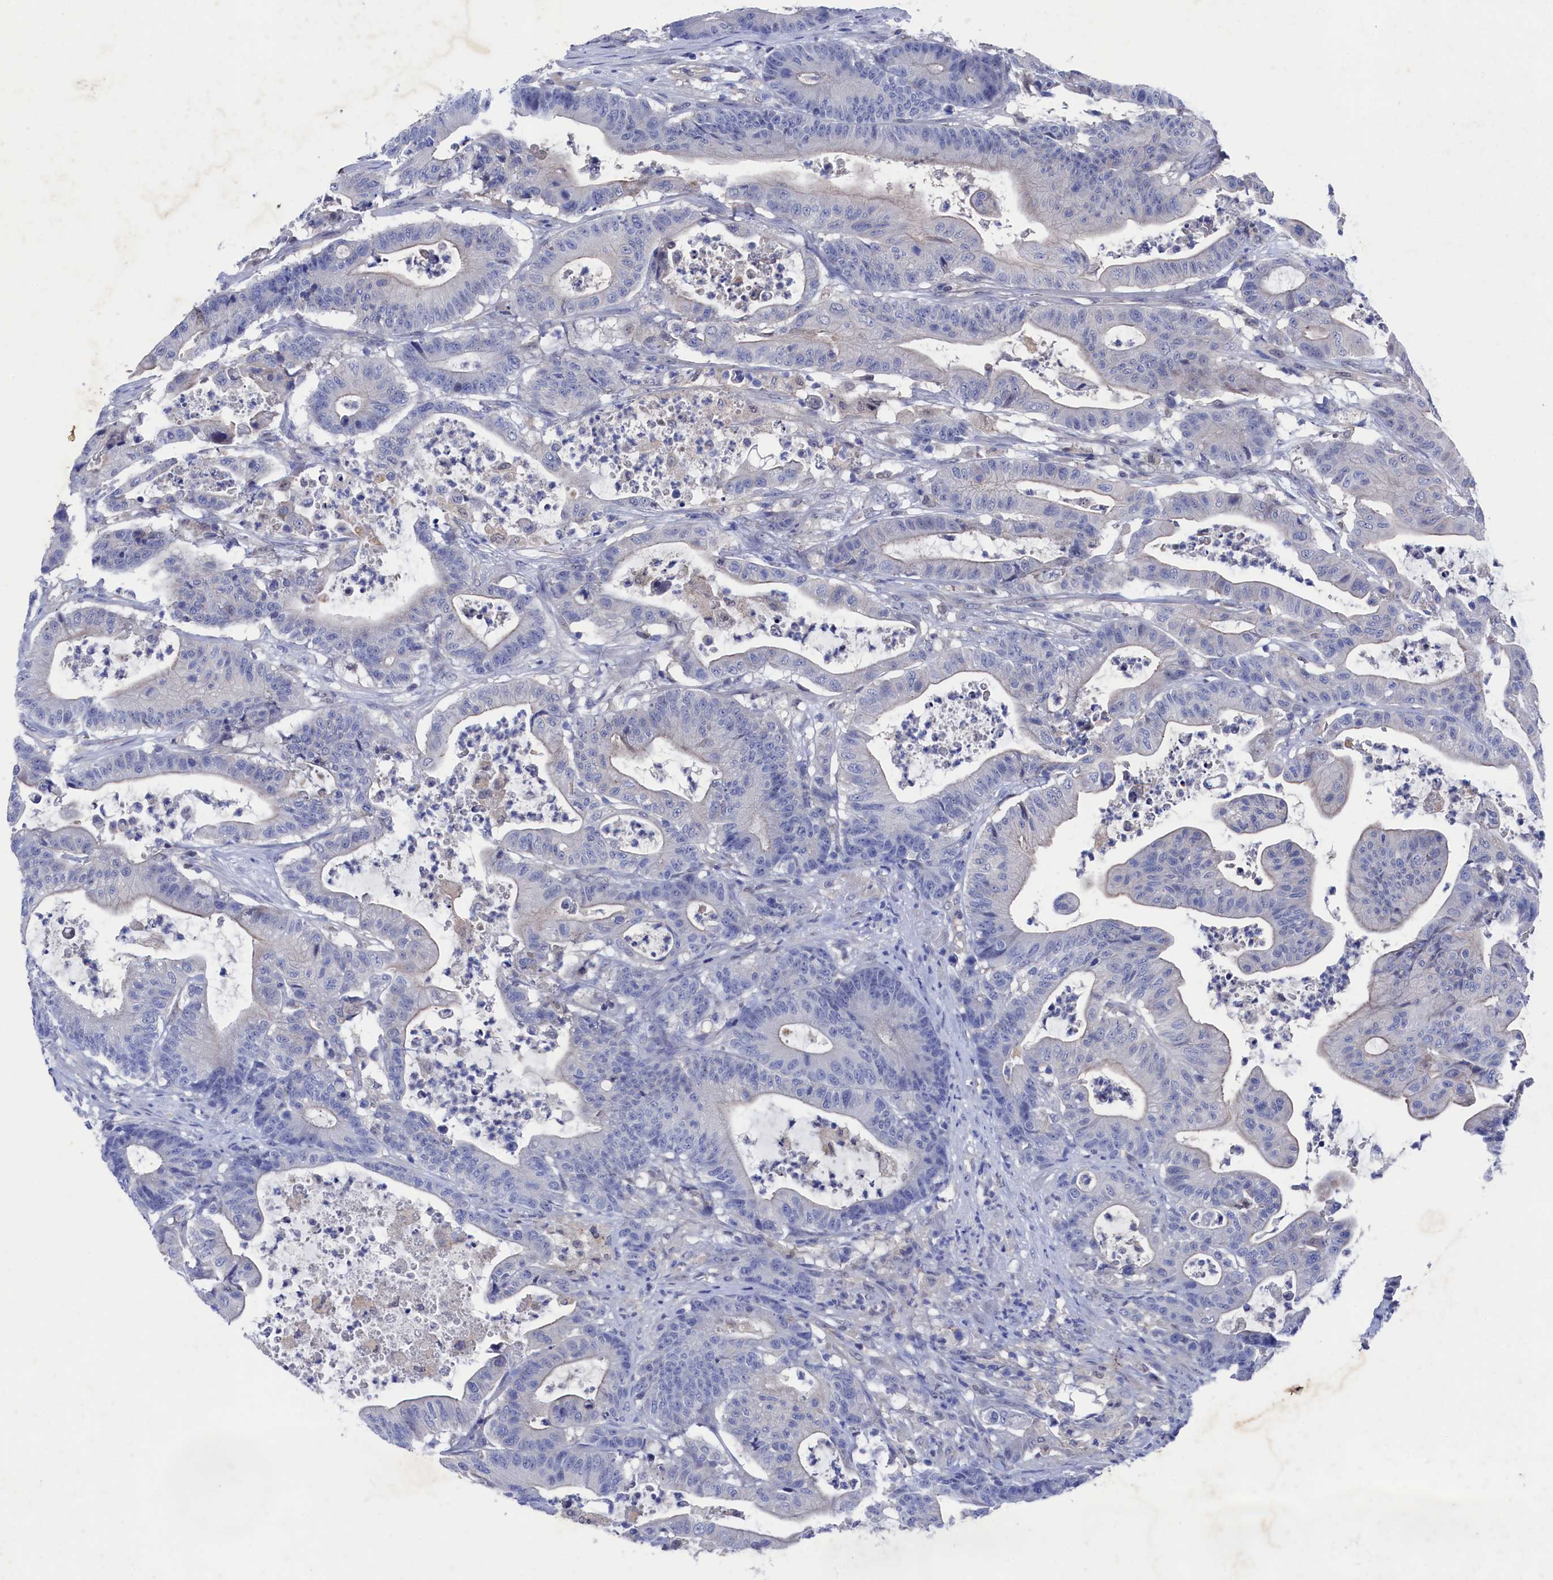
{"staining": {"intensity": "negative", "quantity": "none", "location": "none"}, "tissue": "colorectal cancer", "cell_type": "Tumor cells", "image_type": "cancer", "snomed": [{"axis": "morphology", "description": "Adenocarcinoma, NOS"}, {"axis": "topography", "description": "Colon"}], "caption": "A photomicrograph of human adenocarcinoma (colorectal) is negative for staining in tumor cells.", "gene": "RNH1", "patient": {"sex": "female", "age": 84}}